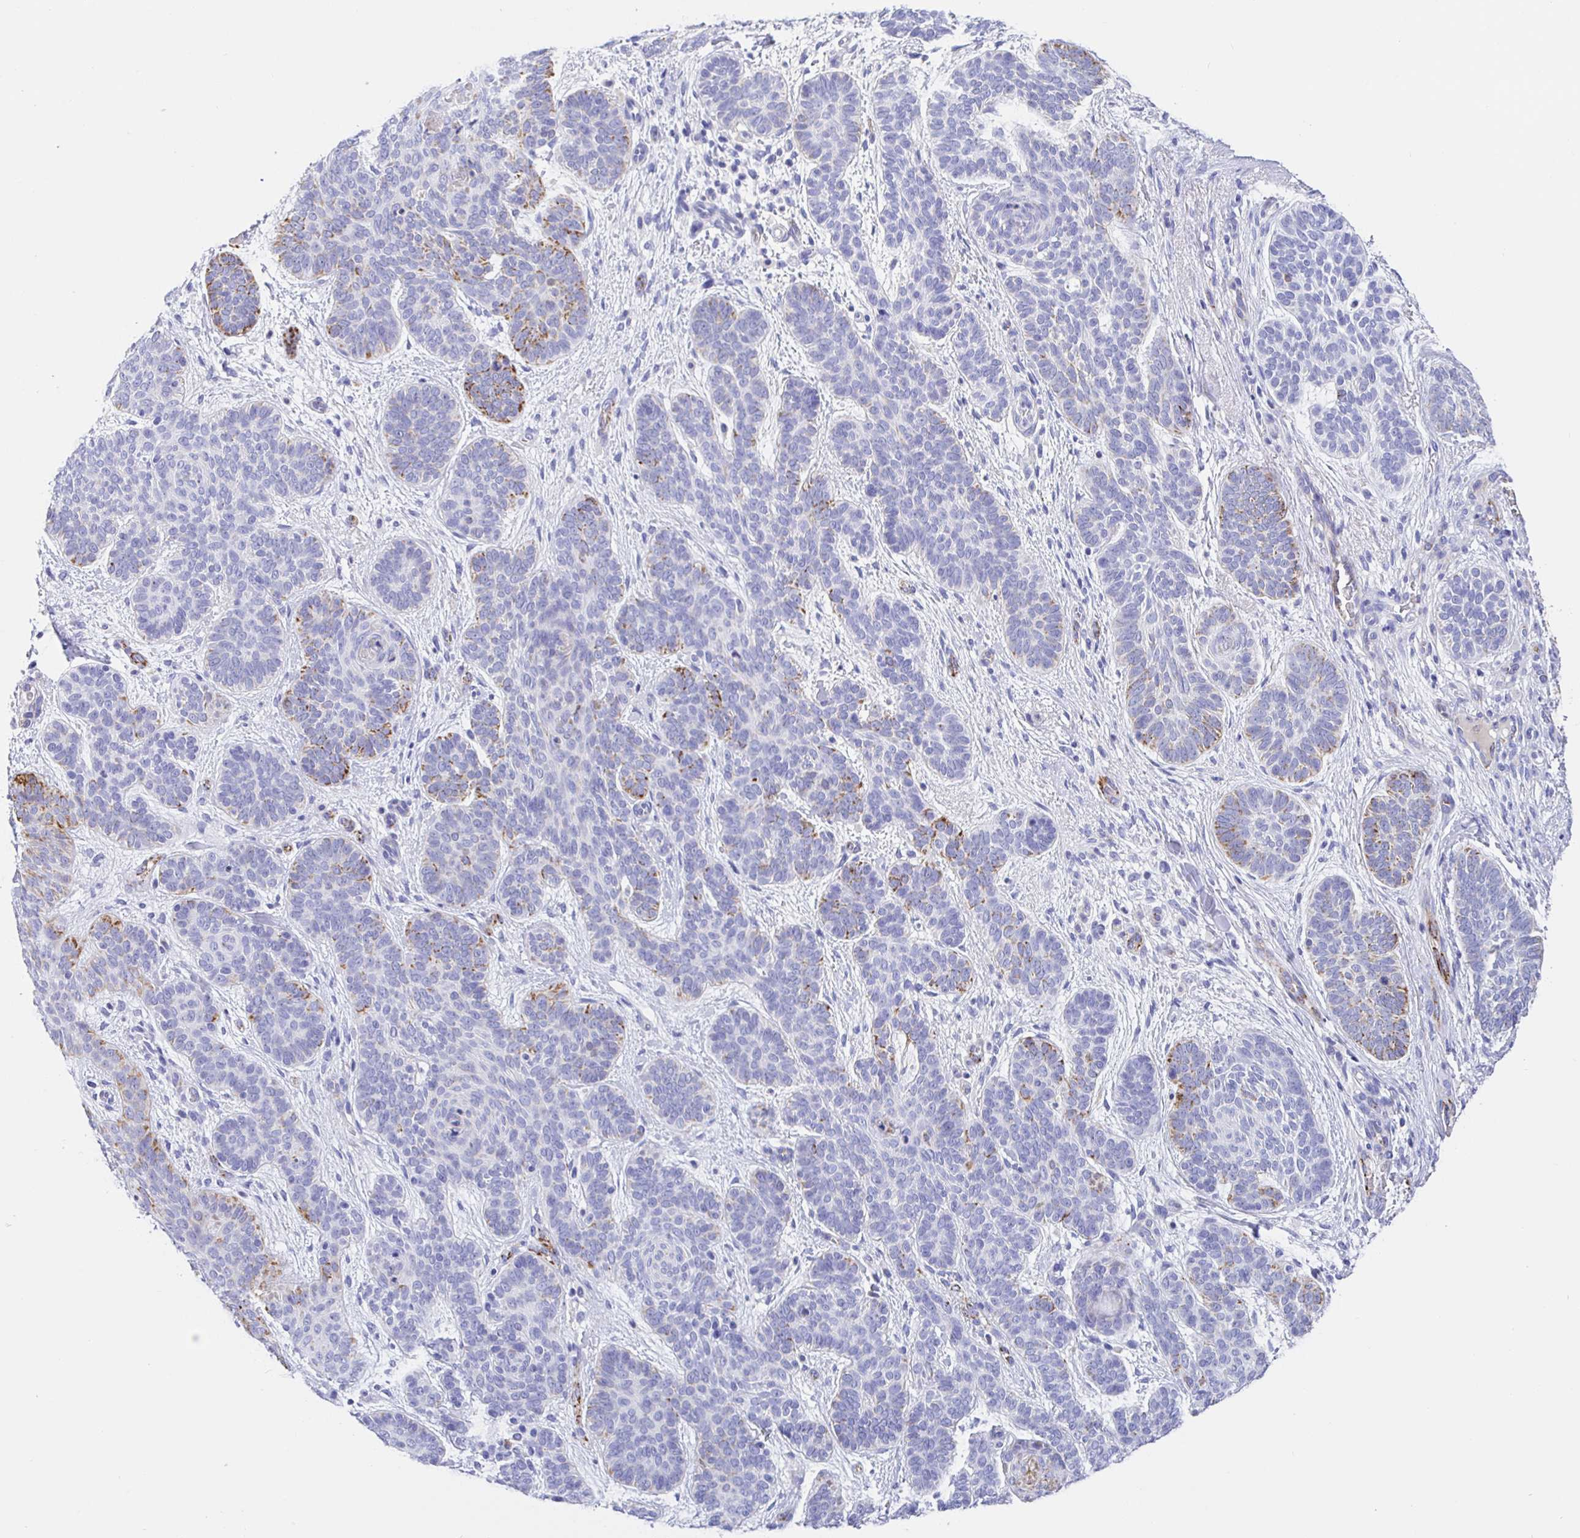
{"staining": {"intensity": "moderate", "quantity": "<25%", "location": "cytoplasmic/membranous"}, "tissue": "skin cancer", "cell_type": "Tumor cells", "image_type": "cancer", "snomed": [{"axis": "morphology", "description": "Basal cell carcinoma"}, {"axis": "topography", "description": "Skin"}], "caption": "Immunohistochemistry (IHC) of skin cancer demonstrates low levels of moderate cytoplasmic/membranous expression in approximately <25% of tumor cells. Nuclei are stained in blue.", "gene": "MAOA", "patient": {"sex": "female", "age": 82}}